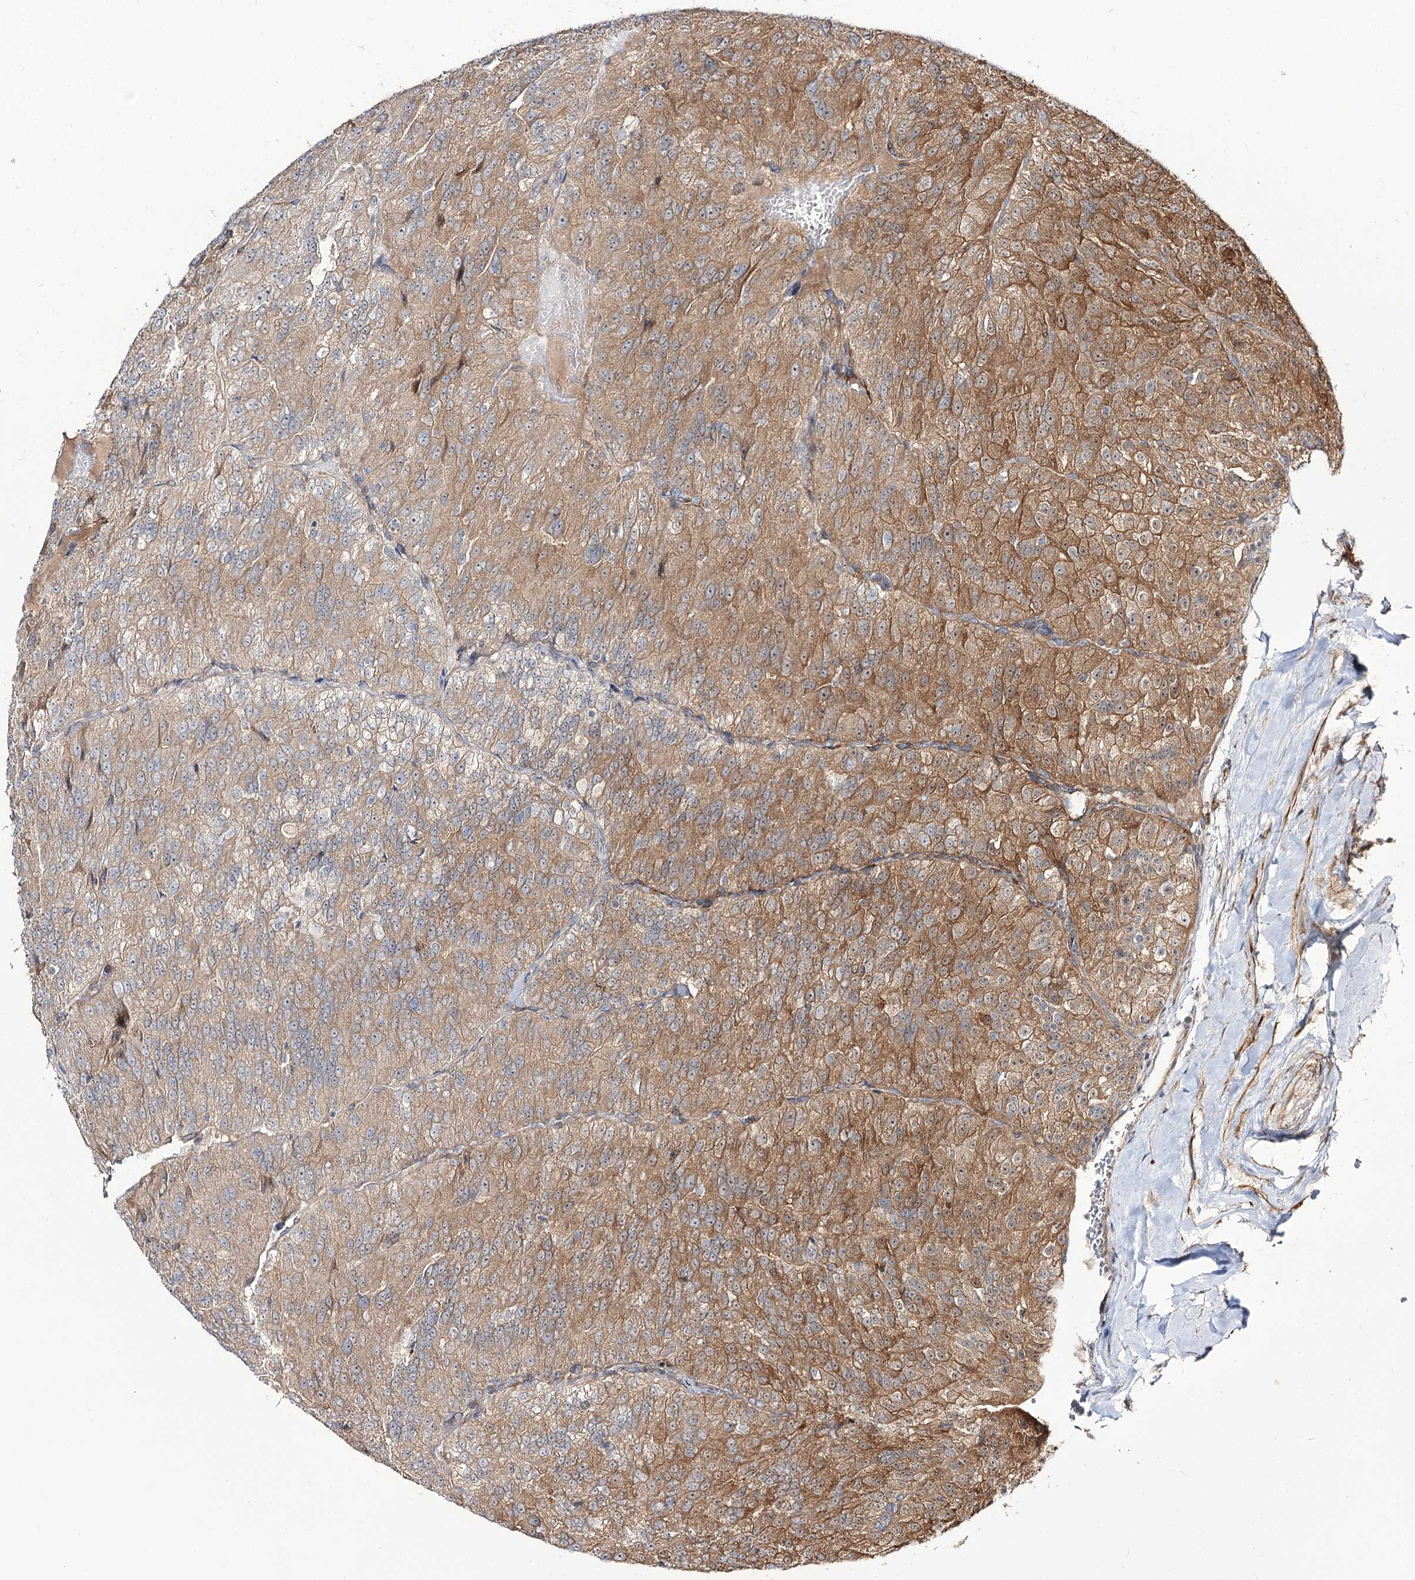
{"staining": {"intensity": "moderate", "quantity": ">75%", "location": "cytoplasmic/membranous"}, "tissue": "renal cancer", "cell_type": "Tumor cells", "image_type": "cancer", "snomed": [{"axis": "morphology", "description": "Adenocarcinoma, NOS"}, {"axis": "topography", "description": "Kidney"}], "caption": "The immunohistochemical stain shows moderate cytoplasmic/membranous expression in tumor cells of renal cancer (adenocarcinoma) tissue.", "gene": "C11orf80", "patient": {"sex": "female", "age": 63}}